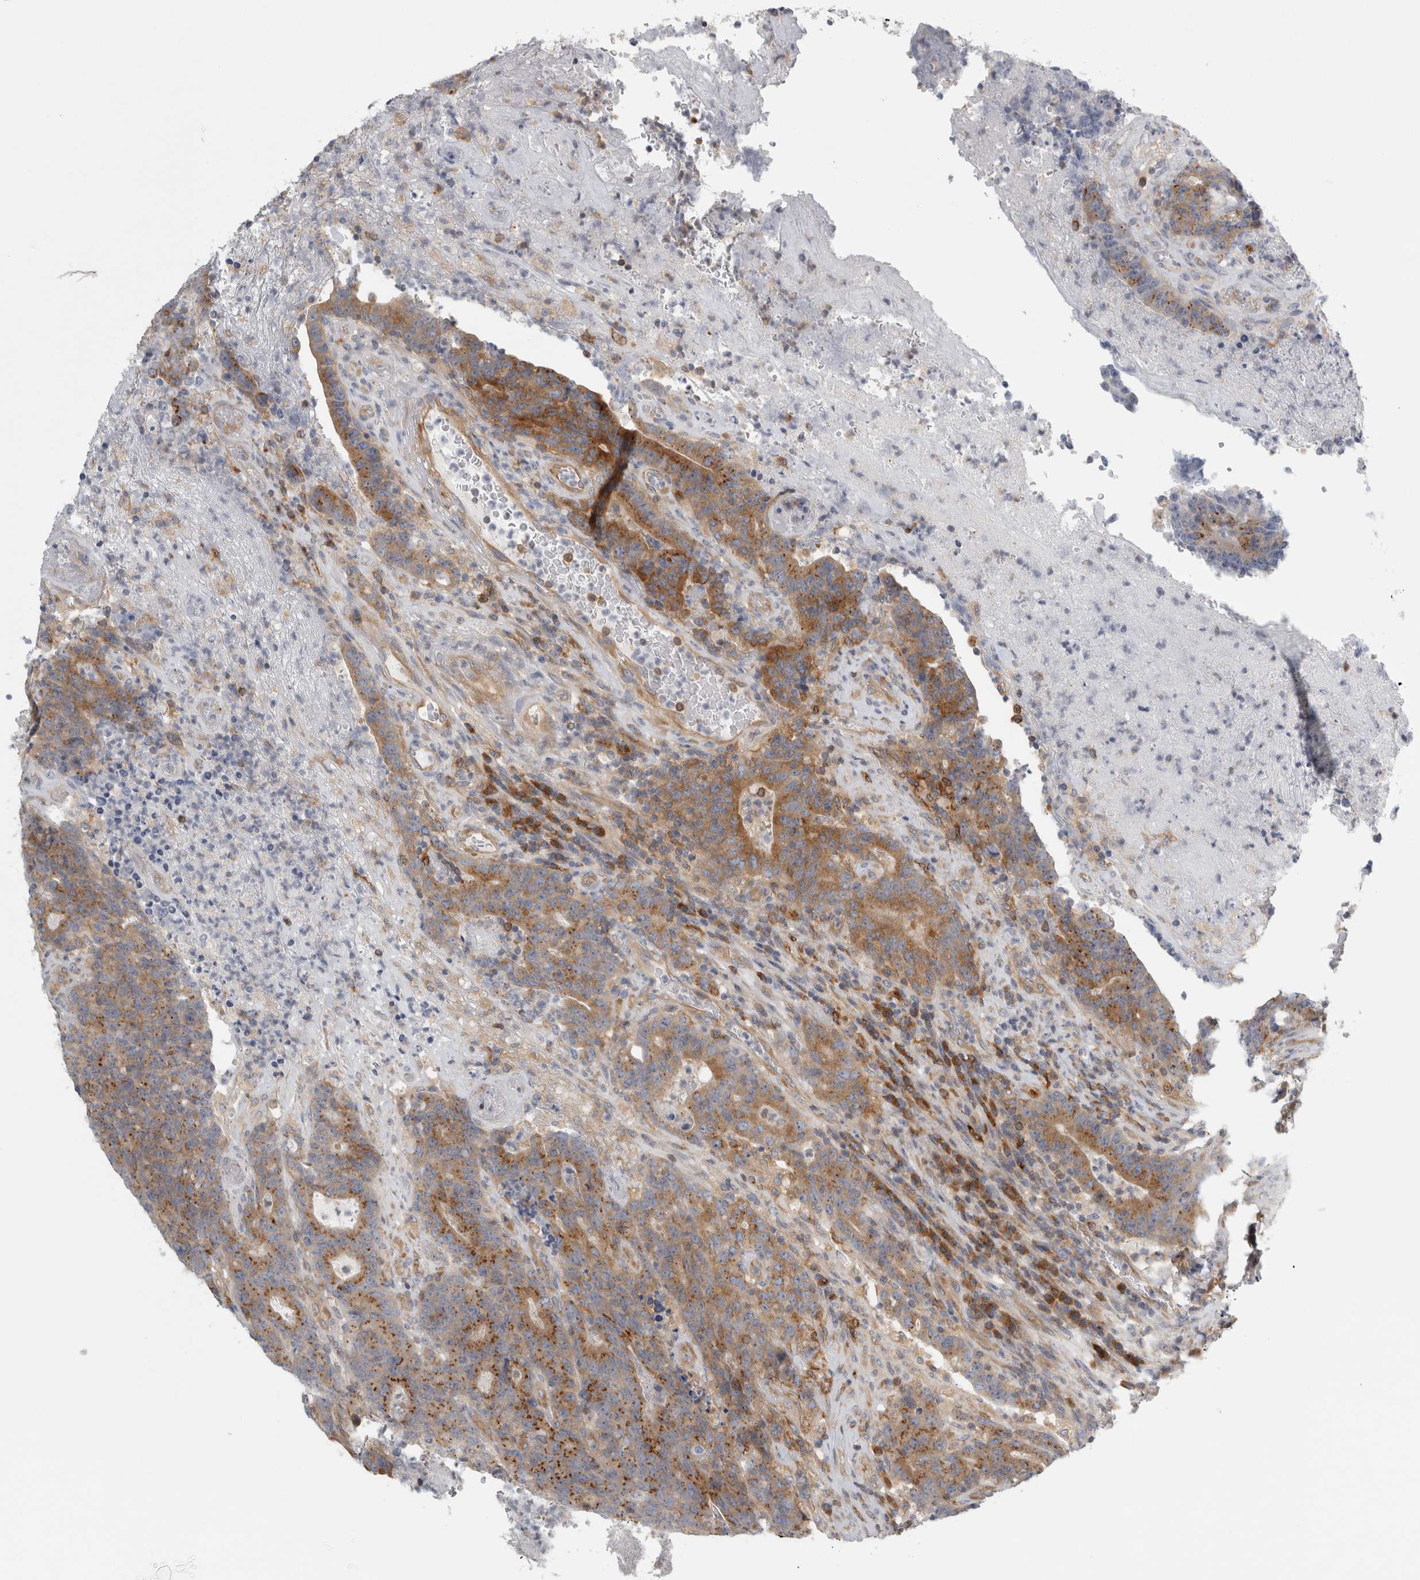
{"staining": {"intensity": "moderate", "quantity": ">75%", "location": "cytoplasmic/membranous"}, "tissue": "colorectal cancer", "cell_type": "Tumor cells", "image_type": "cancer", "snomed": [{"axis": "morphology", "description": "Normal tissue, NOS"}, {"axis": "morphology", "description": "Adenocarcinoma, NOS"}, {"axis": "topography", "description": "Colon"}], "caption": "Protein staining displays moderate cytoplasmic/membranous expression in approximately >75% of tumor cells in colorectal adenocarcinoma.", "gene": "PEX6", "patient": {"sex": "female", "age": 75}}